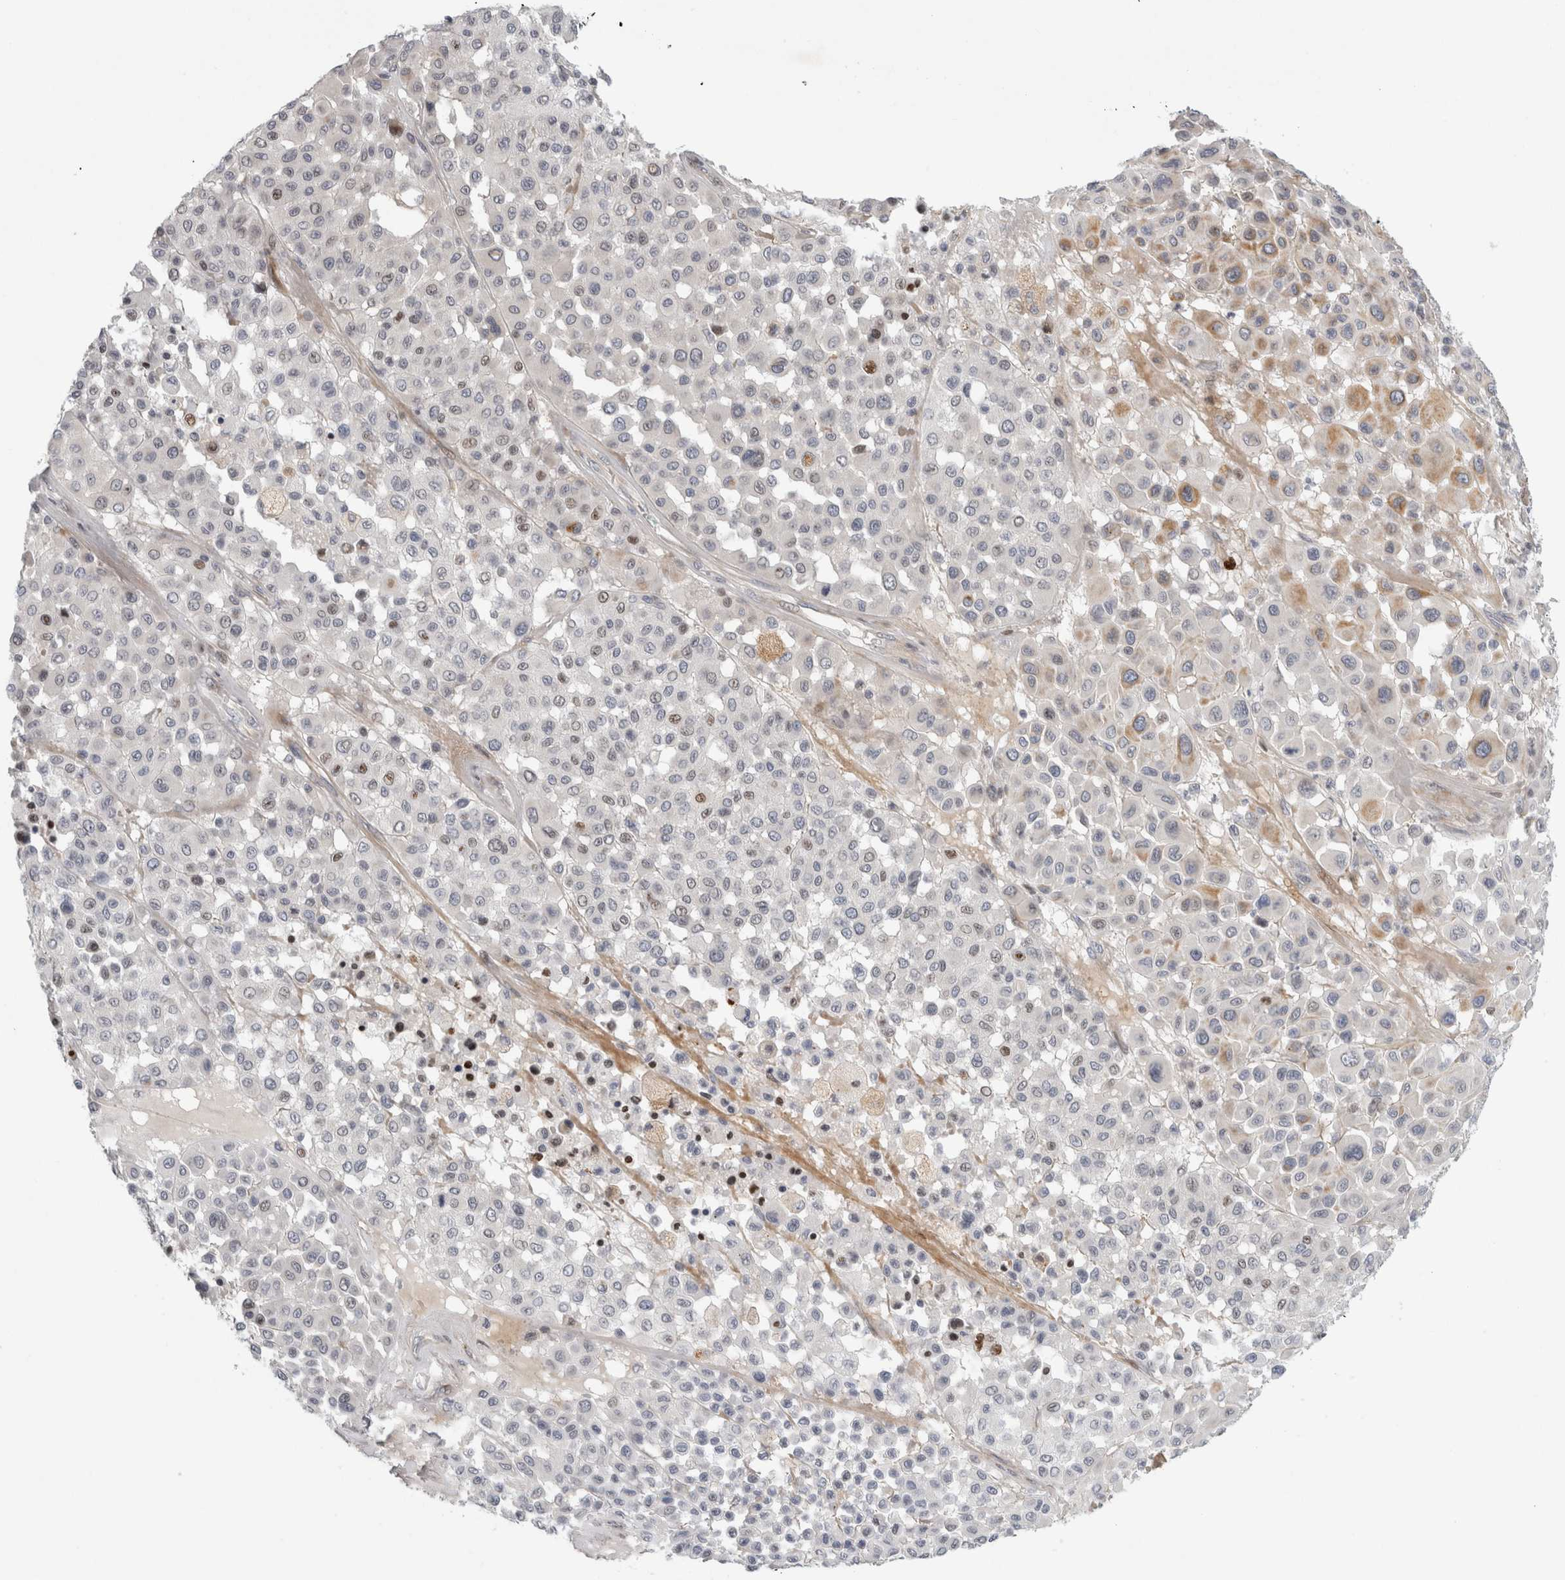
{"staining": {"intensity": "moderate", "quantity": "<25%", "location": "cytoplasmic/membranous"}, "tissue": "melanoma", "cell_type": "Tumor cells", "image_type": "cancer", "snomed": [{"axis": "morphology", "description": "Malignant melanoma, Metastatic site"}, {"axis": "topography", "description": "Soft tissue"}], "caption": "Immunohistochemical staining of human malignant melanoma (metastatic site) reveals moderate cytoplasmic/membranous protein positivity in approximately <25% of tumor cells.", "gene": "UTP25", "patient": {"sex": "male", "age": 41}}